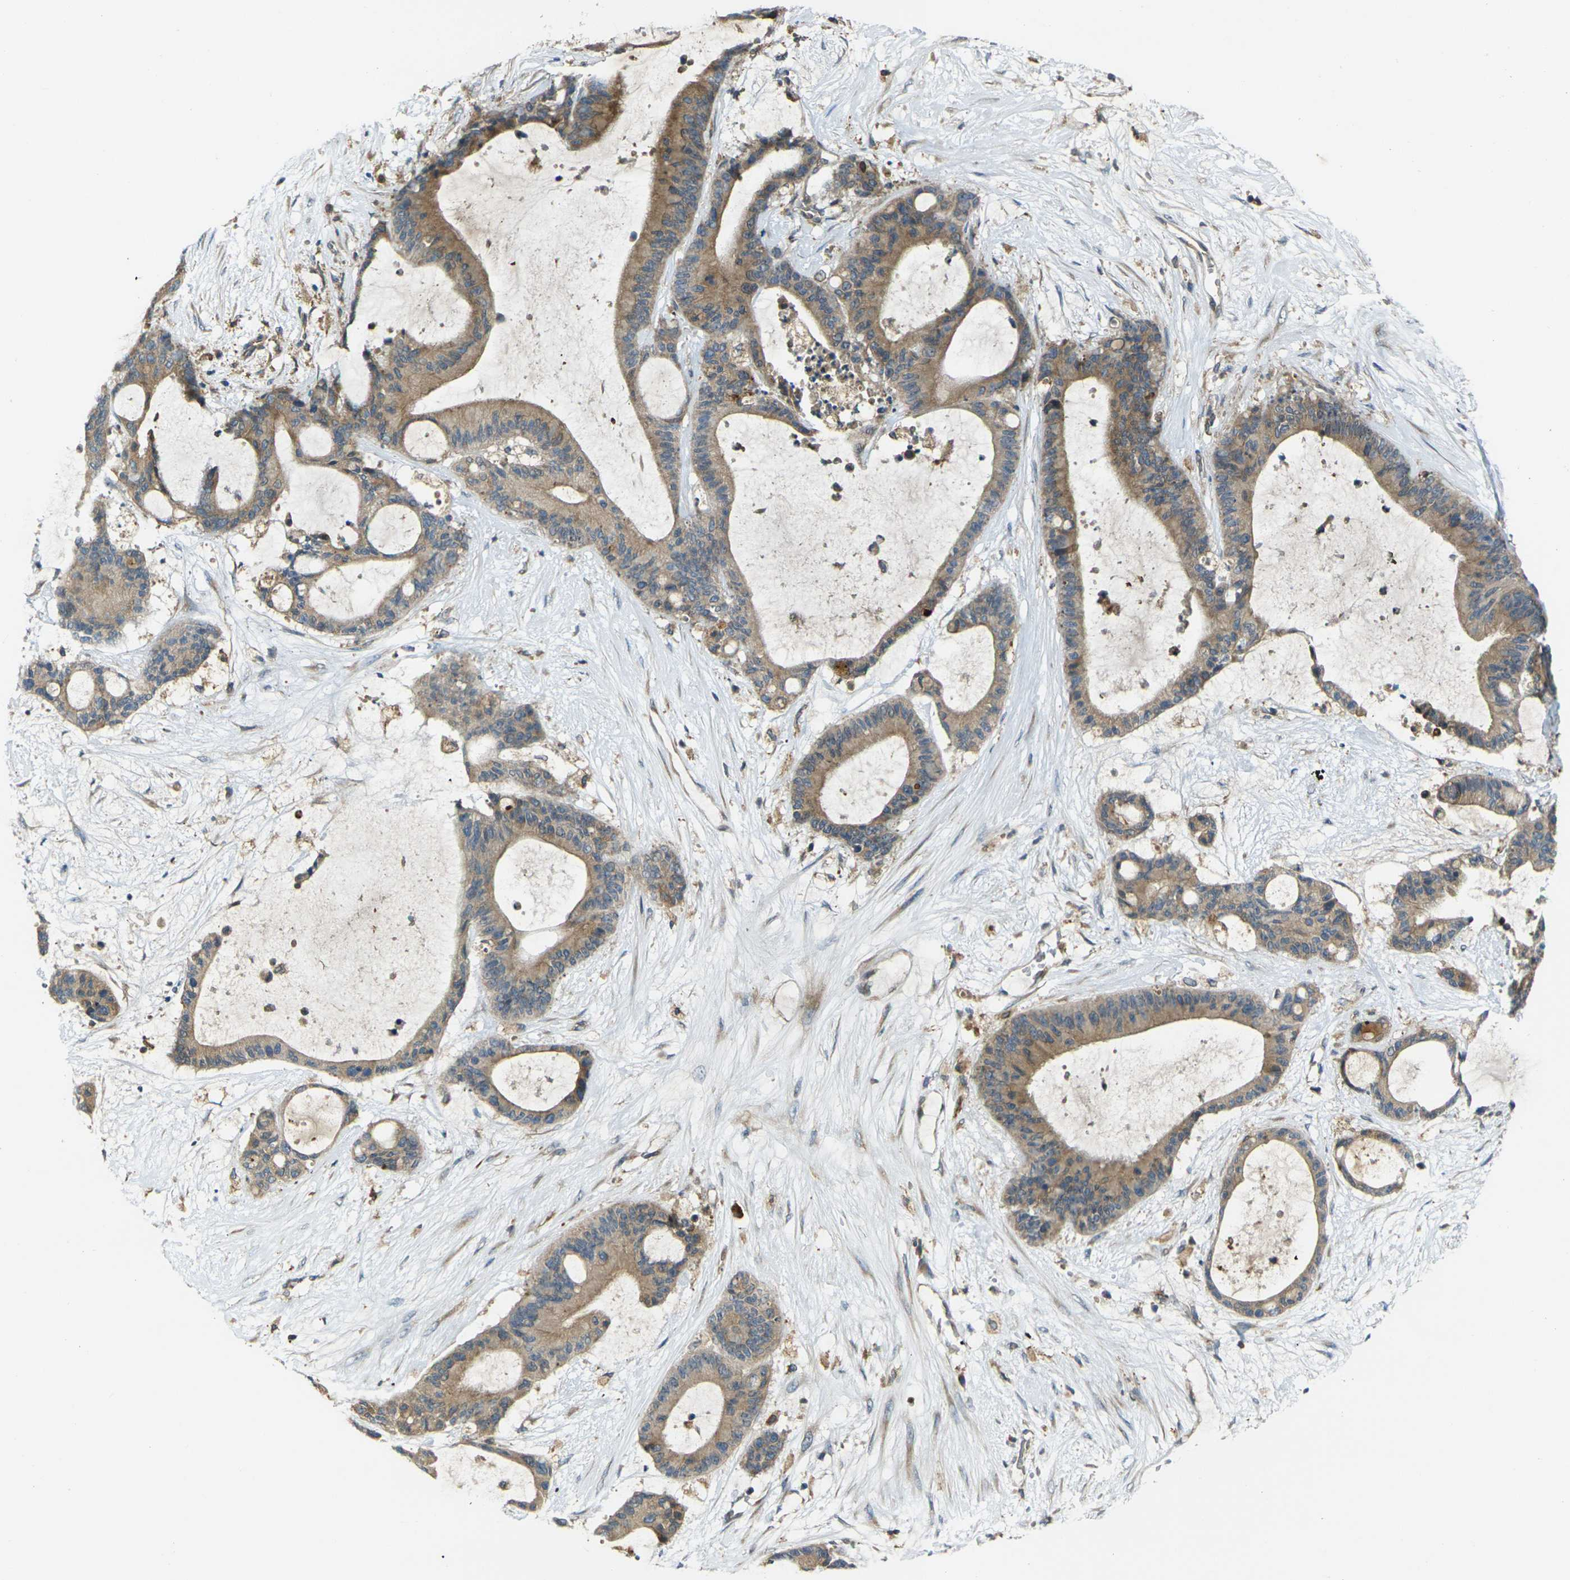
{"staining": {"intensity": "moderate", "quantity": ">75%", "location": "cytoplasmic/membranous"}, "tissue": "liver cancer", "cell_type": "Tumor cells", "image_type": "cancer", "snomed": [{"axis": "morphology", "description": "Cholangiocarcinoma"}, {"axis": "topography", "description": "Liver"}], "caption": "Immunohistochemical staining of liver cancer demonstrates medium levels of moderate cytoplasmic/membranous protein positivity in approximately >75% of tumor cells.", "gene": "FZD1", "patient": {"sex": "female", "age": 73}}